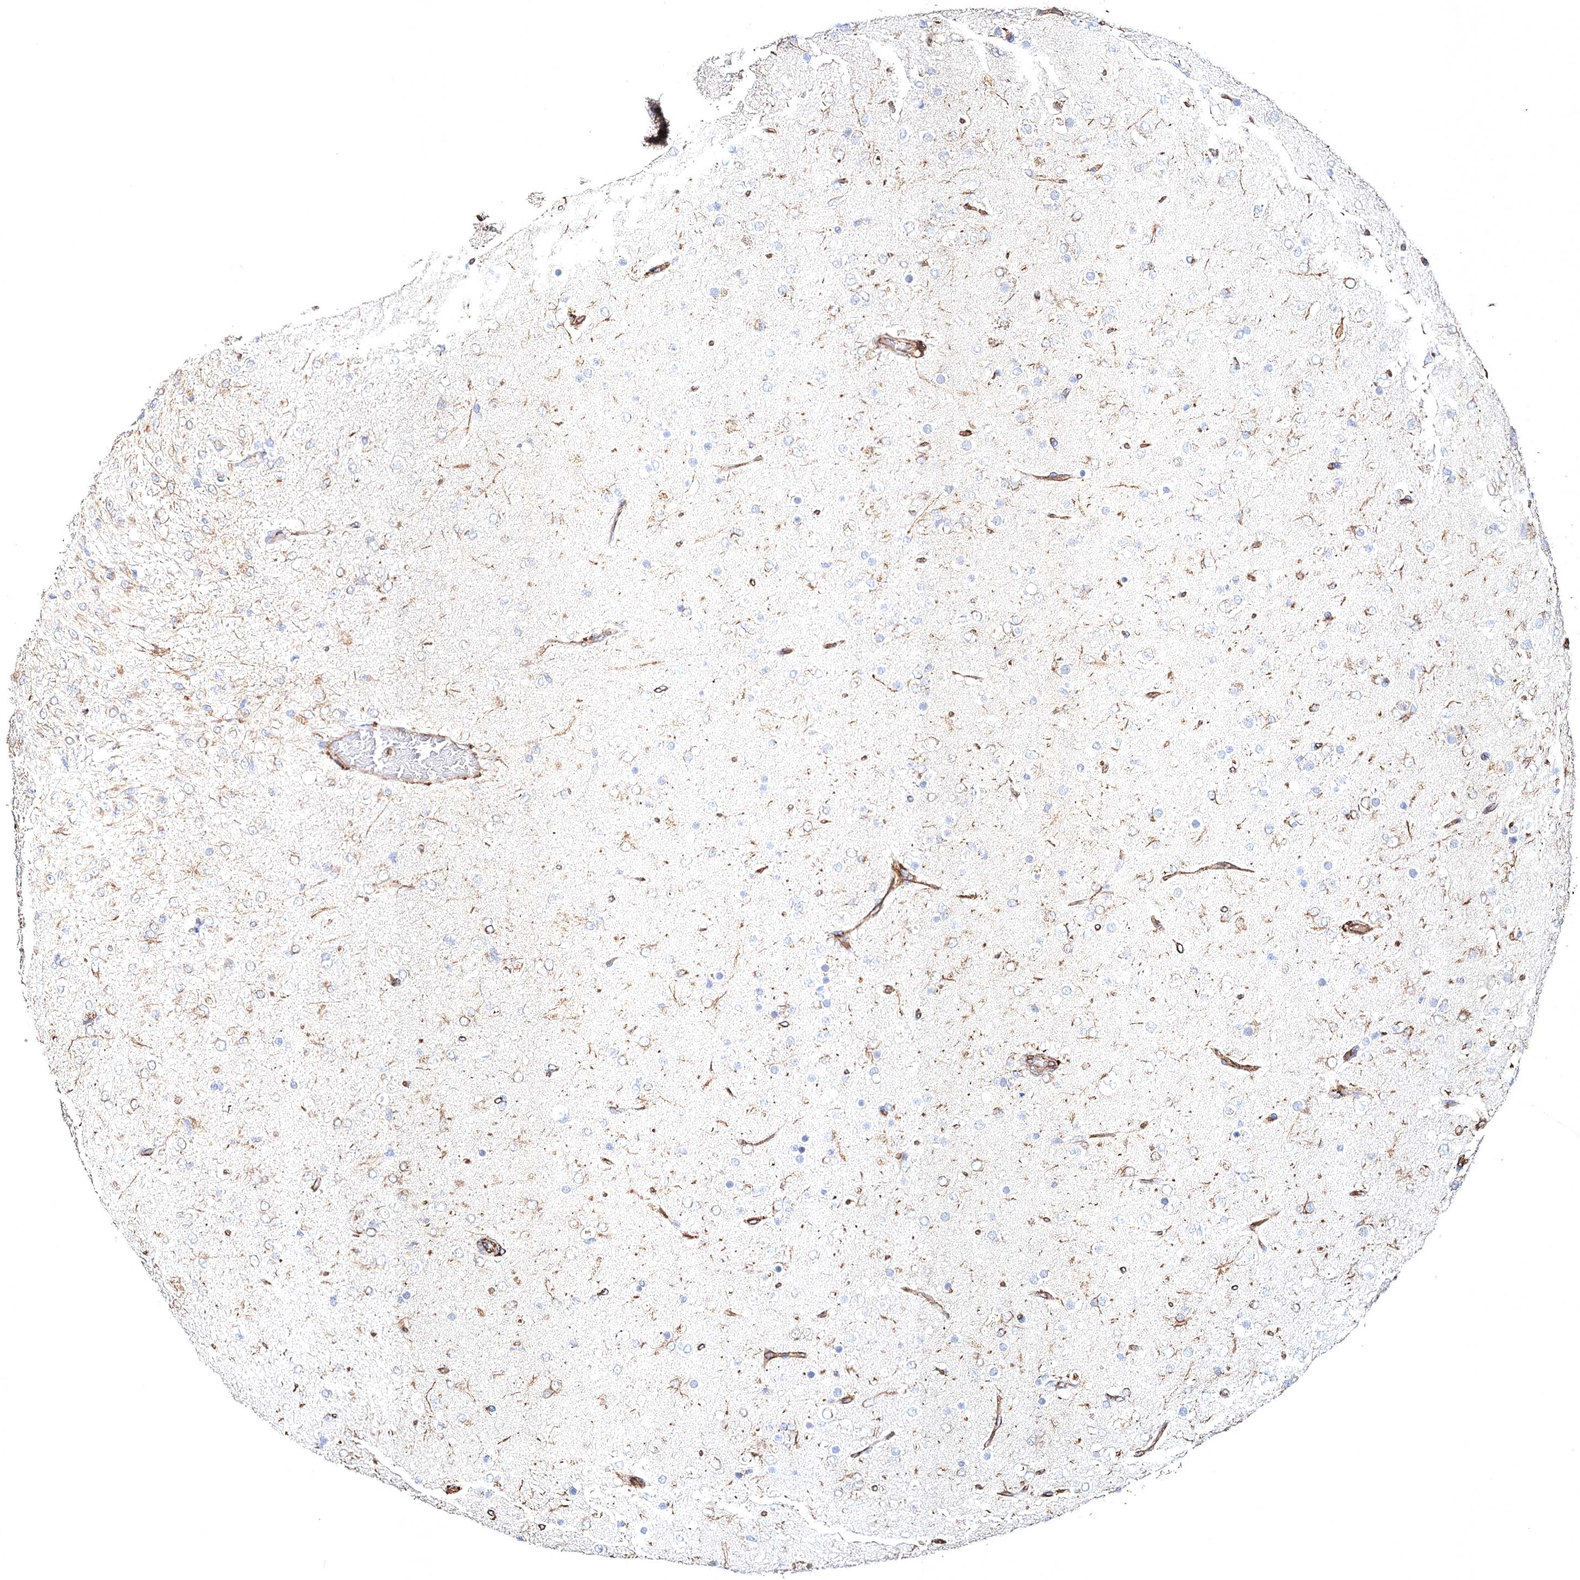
{"staining": {"intensity": "negative", "quantity": "none", "location": "none"}, "tissue": "glioma", "cell_type": "Tumor cells", "image_type": "cancer", "snomed": [{"axis": "morphology", "description": "Glioma, malignant, Low grade"}, {"axis": "topography", "description": "Brain"}], "caption": "Protein analysis of low-grade glioma (malignant) demonstrates no significant staining in tumor cells. The staining is performed using DAB (3,3'-diaminobenzidine) brown chromogen with nuclei counter-stained in using hematoxylin.", "gene": "CLEC4M", "patient": {"sex": "male", "age": 65}}